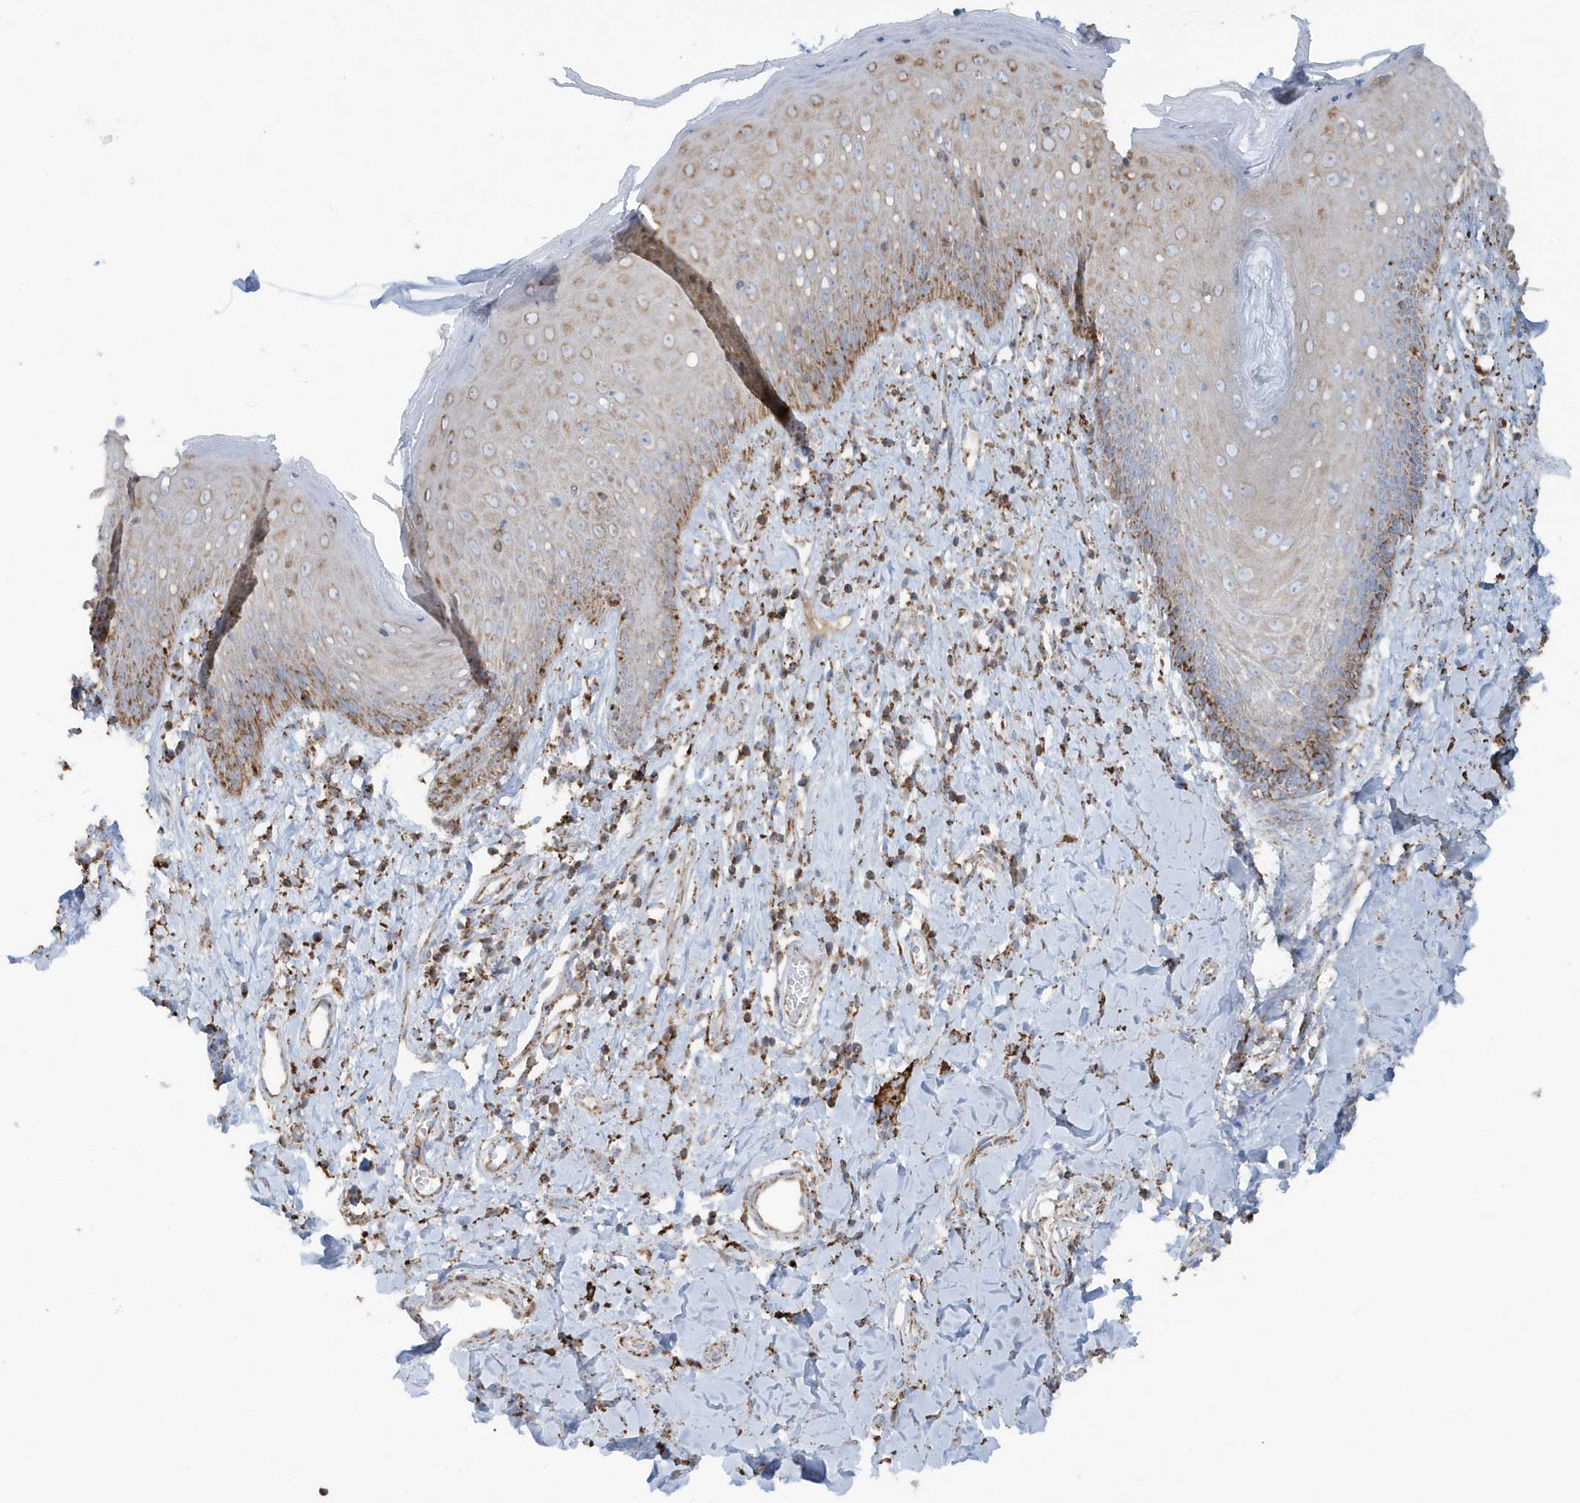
{"staining": {"intensity": "moderate", "quantity": "25%-75%", "location": "cytoplasmic/membranous"}, "tissue": "skin", "cell_type": "Epidermal cells", "image_type": "normal", "snomed": [{"axis": "morphology", "description": "Normal tissue, NOS"}, {"axis": "morphology", "description": "Squamous cell carcinoma, NOS"}, {"axis": "topography", "description": "Vulva"}], "caption": "Immunohistochemistry (IHC) (DAB) staining of unremarkable human skin shows moderate cytoplasmic/membranous protein staining in approximately 25%-75% of epidermal cells.", "gene": "RAB11FIP3", "patient": {"sex": "female", "age": 85}}